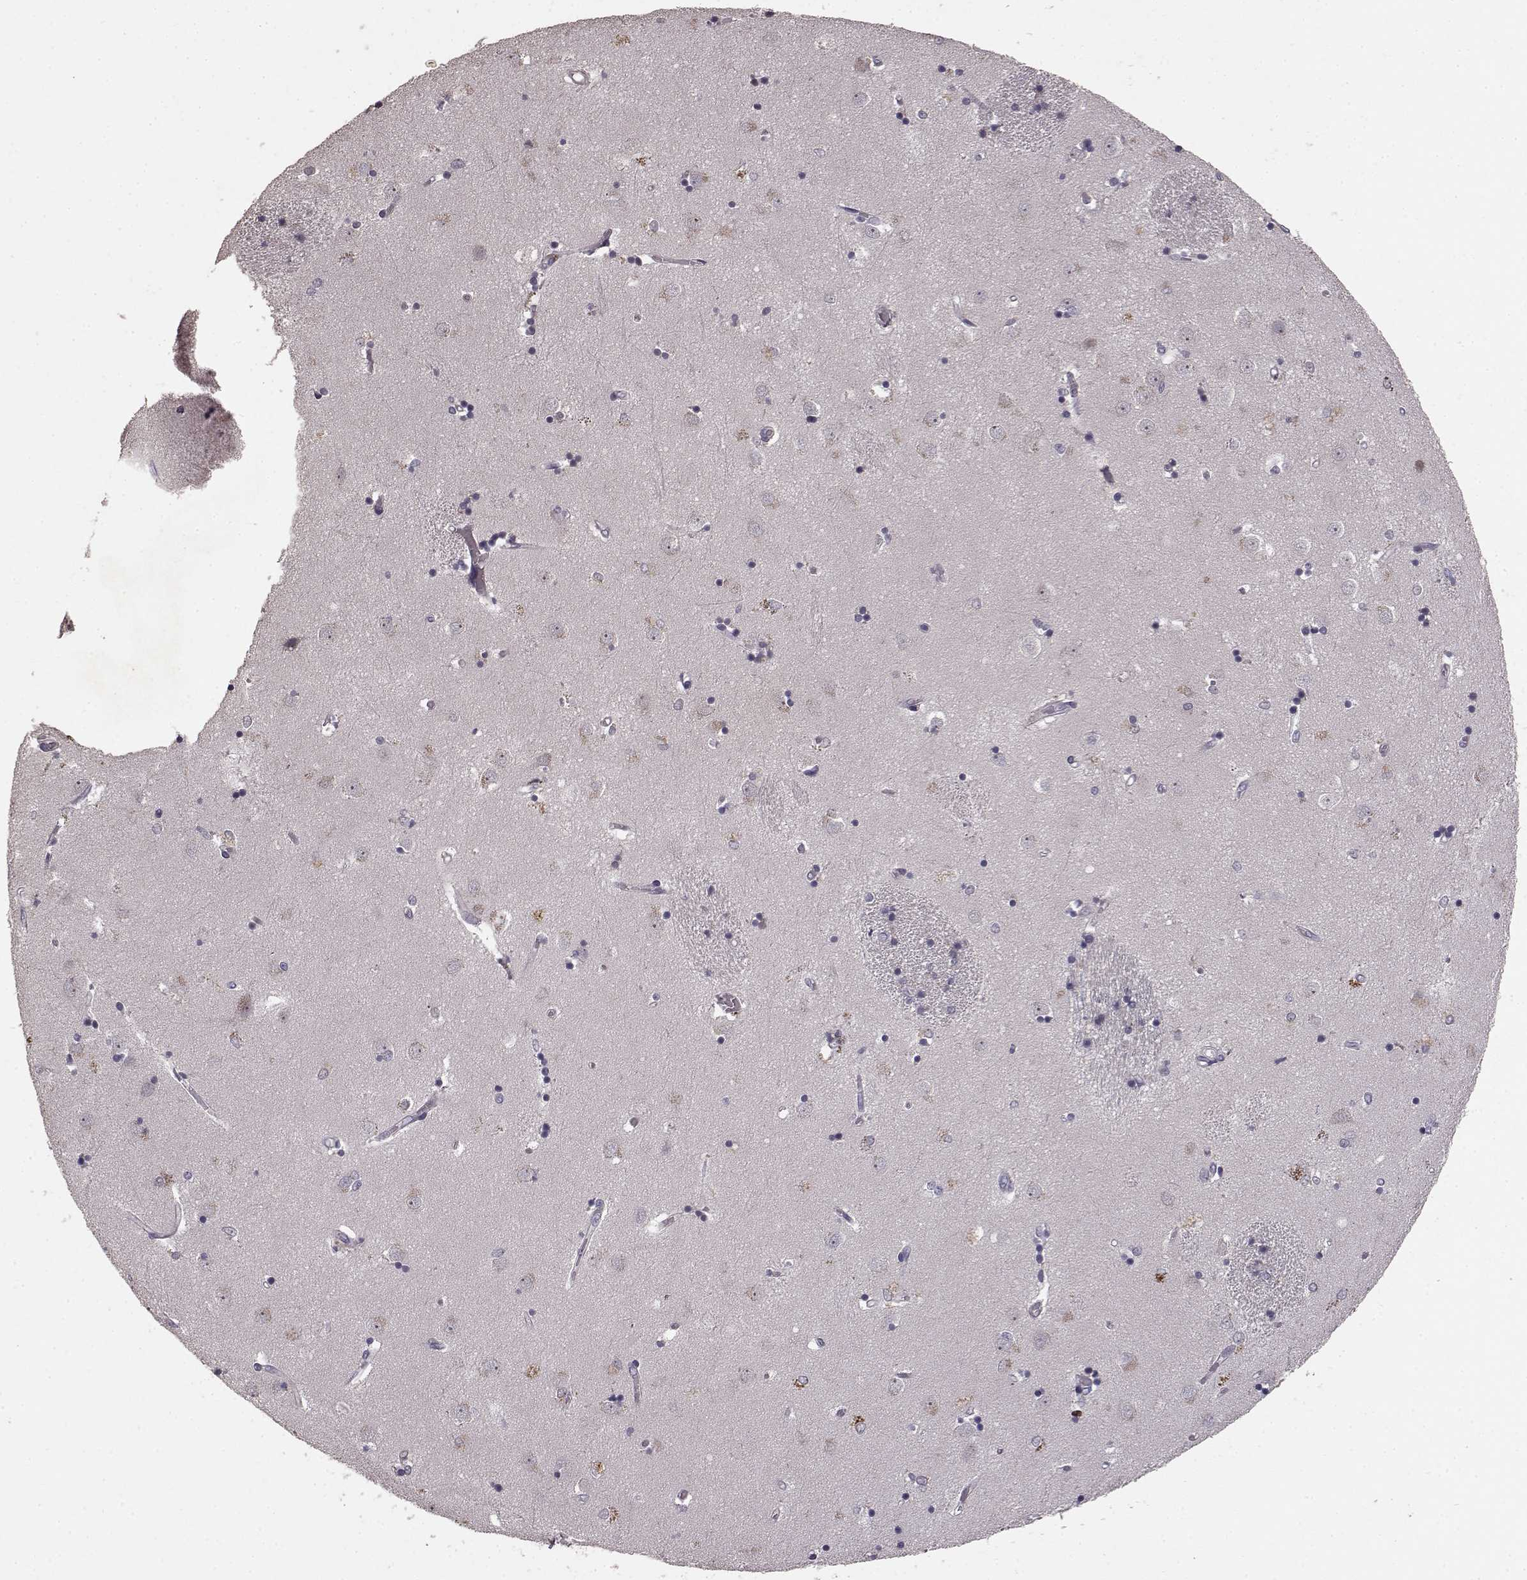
{"staining": {"intensity": "negative", "quantity": "none", "location": "none"}, "tissue": "caudate", "cell_type": "Glial cells", "image_type": "normal", "snomed": [{"axis": "morphology", "description": "Normal tissue, NOS"}, {"axis": "topography", "description": "Lateral ventricle wall"}], "caption": "An image of human caudate is negative for staining in glial cells. The staining is performed using DAB brown chromogen with nuclei counter-stained in using hematoxylin.", "gene": "SLC22A18", "patient": {"sex": "male", "age": 54}}